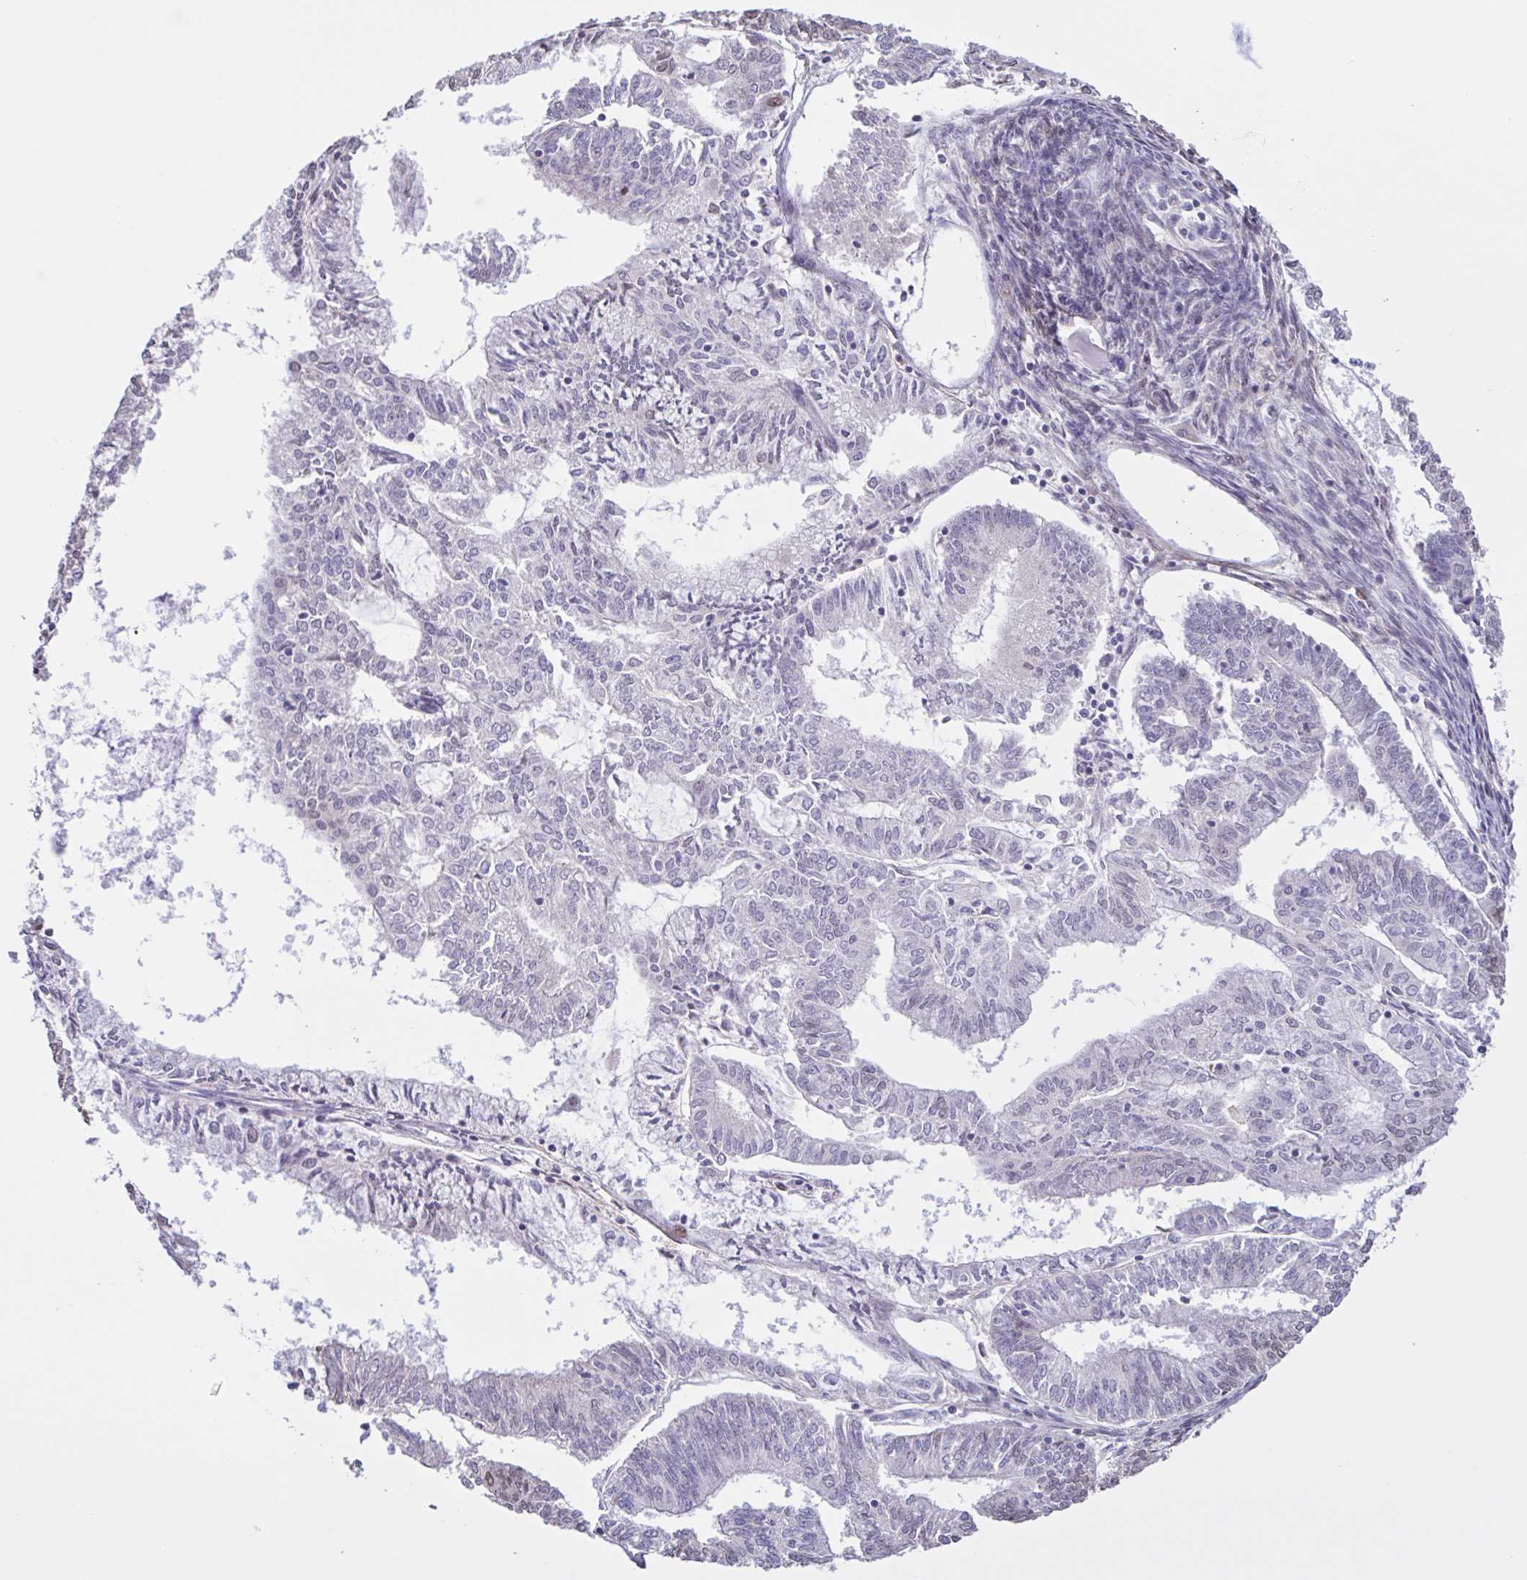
{"staining": {"intensity": "weak", "quantity": "<25%", "location": "nuclear"}, "tissue": "endometrial cancer", "cell_type": "Tumor cells", "image_type": "cancer", "snomed": [{"axis": "morphology", "description": "Adenocarcinoma, NOS"}, {"axis": "topography", "description": "Endometrium"}], "caption": "Immunohistochemistry of adenocarcinoma (endometrial) displays no staining in tumor cells.", "gene": "MRGPRX2", "patient": {"sex": "female", "age": 61}}